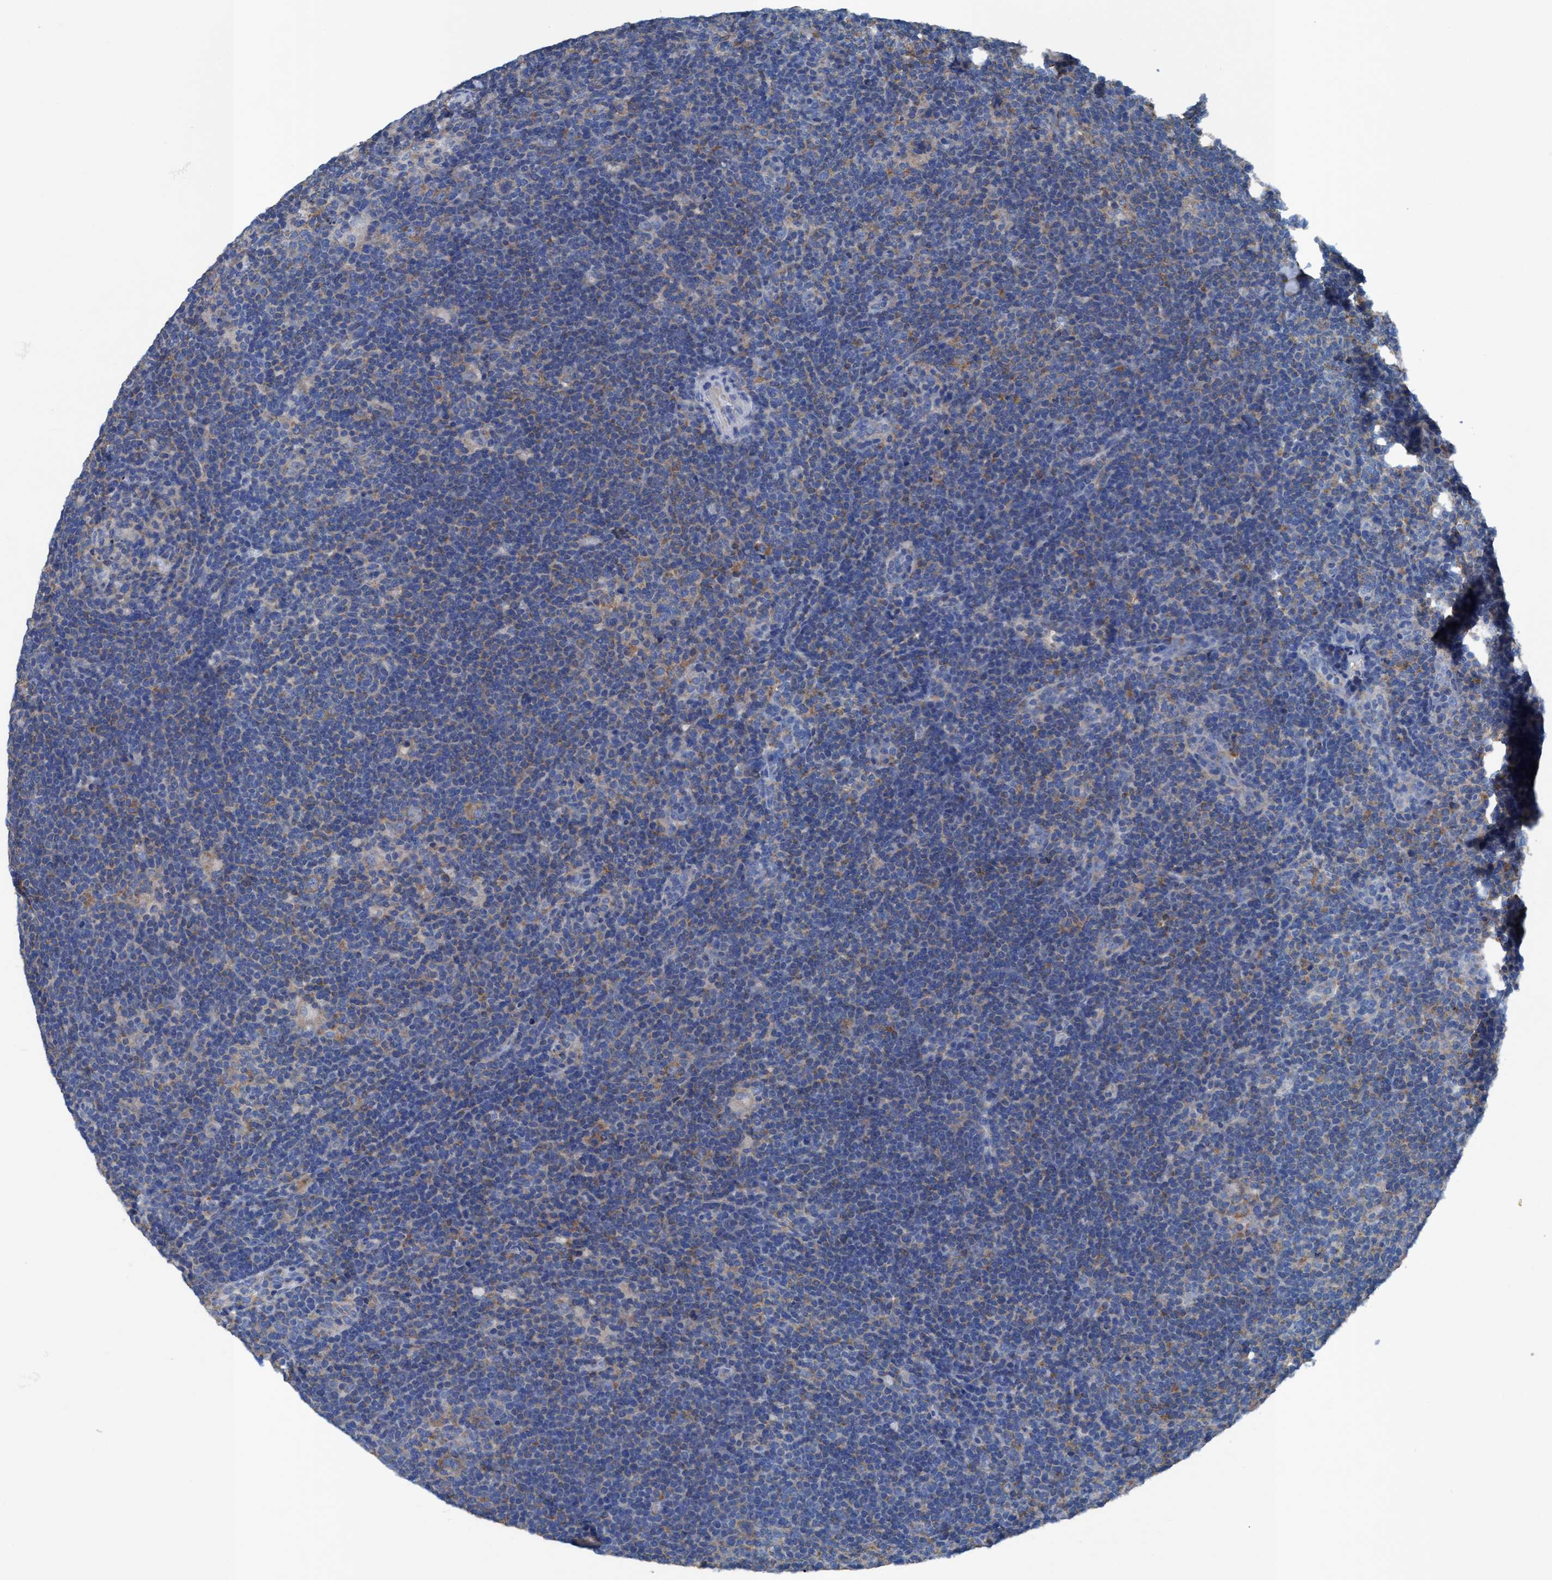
{"staining": {"intensity": "moderate", "quantity": "25%-75%", "location": "cytoplasmic/membranous"}, "tissue": "lymphoma", "cell_type": "Tumor cells", "image_type": "cancer", "snomed": [{"axis": "morphology", "description": "Hodgkin's disease, NOS"}, {"axis": "topography", "description": "Lymph node"}], "caption": "Brown immunohistochemical staining in Hodgkin's disease reveals moderate cytoplasmic/membranous expression in approximately 25%-75% of tumor cells. The staining was performed using DAB, with brown indicating positive protein expression. Nuclei are stained blue with hematoxylin.", "gene": "NMT1", "patient": {"sex": "female", "age": 57}}